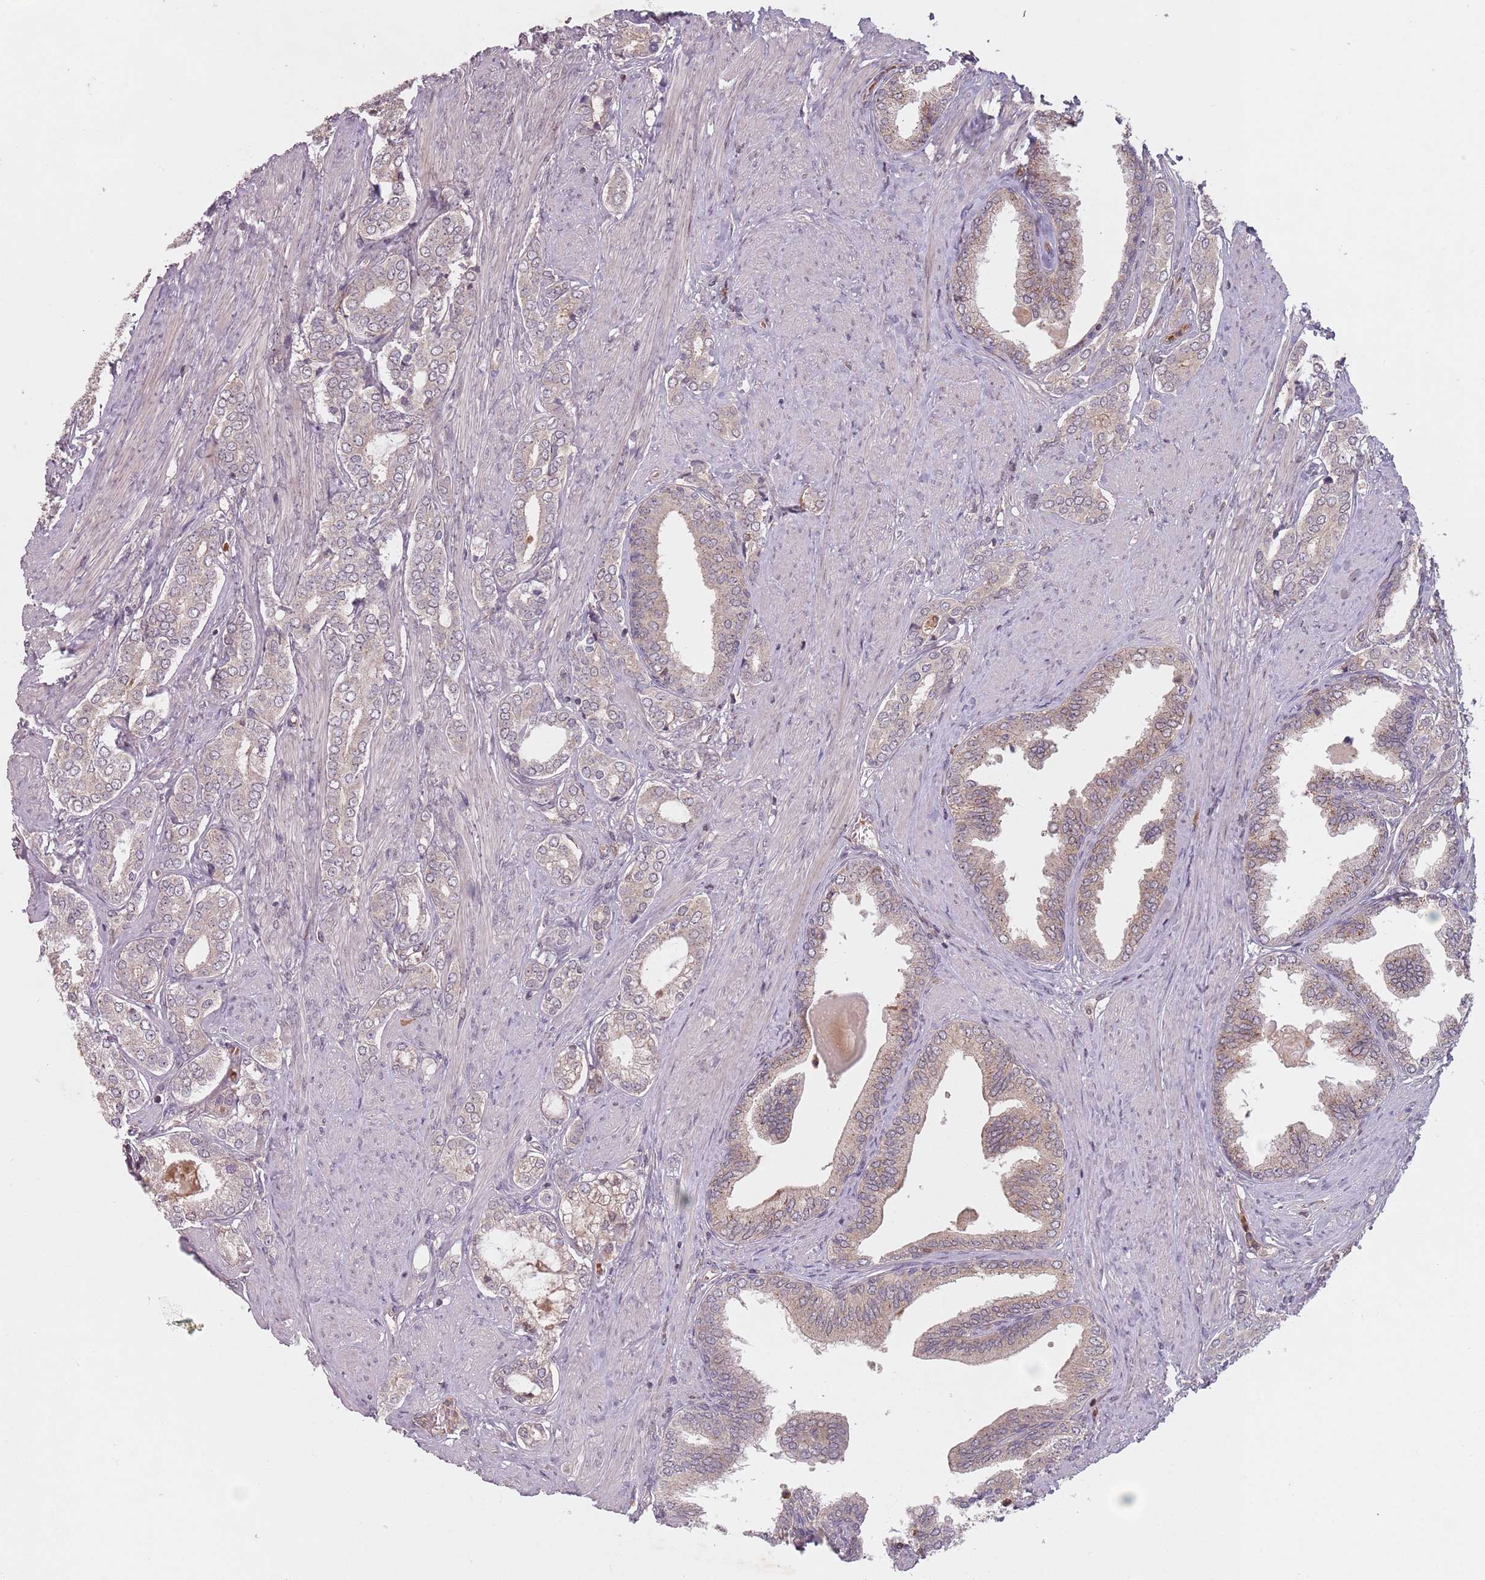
{"staining": {"intensity": "negative", "quantity": "none", "location": "none"}, "tissue": "prostate cancer", "cell_type": "Tumor cells", "image_type": "cancer", "snomed": [{"axis": "morphology", "description": "Adenocarcinoma, High grade"}, {"axis": "topography", "description": "Prostate"}], "caption": "An IHC photomicrograph of prostate cancer is shown. There is no staining in tumor cells of prostate cancer.", "gene": "GPR180", "patient": {"sex": "male", "age": 71}}